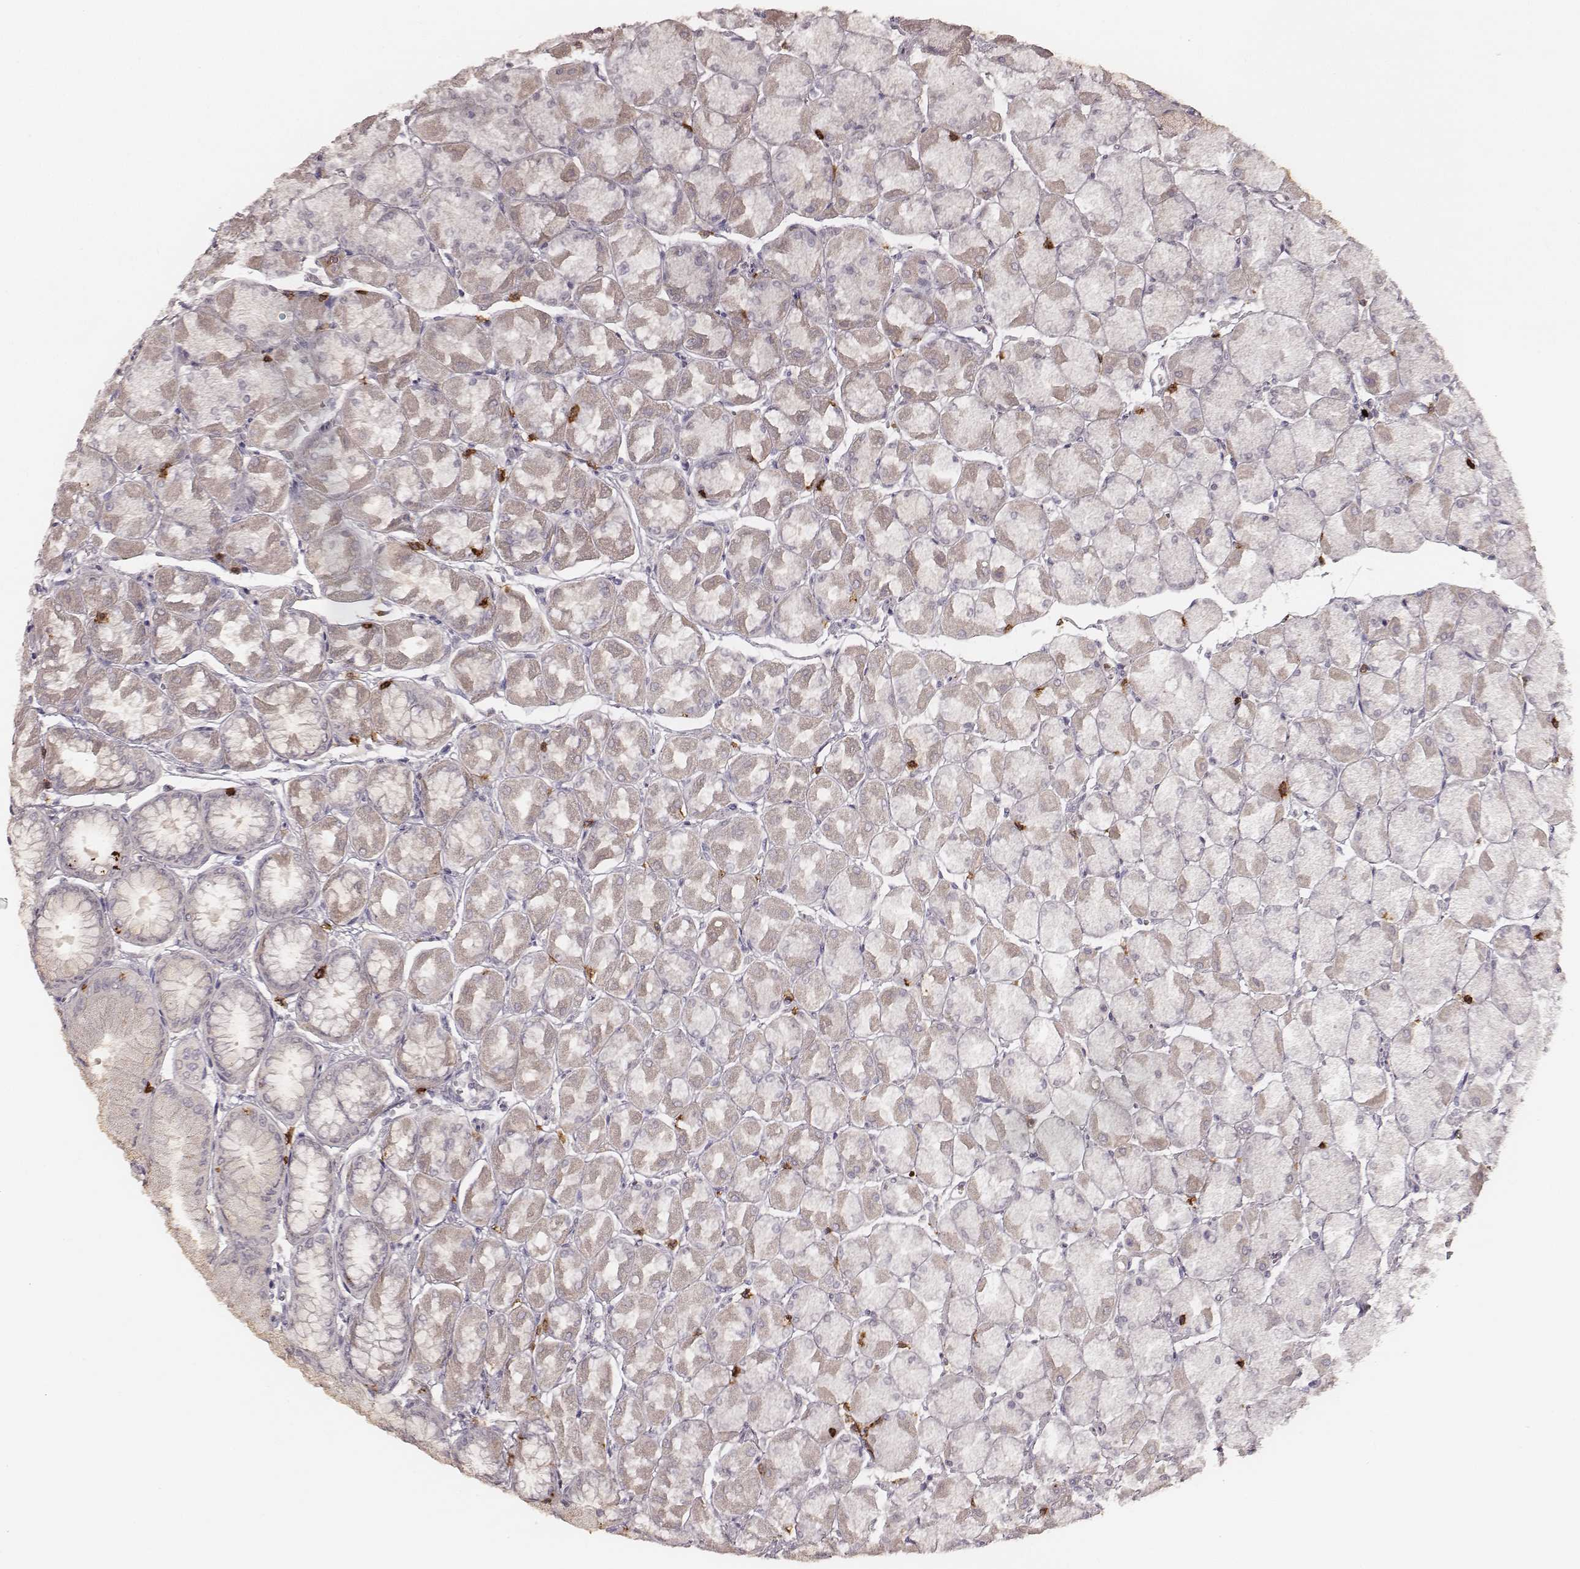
{"staining": {"intensity": "negative", "quantity": "none", "location": "none"}, "tissue": "stomach", "cell_type": "Glandular cells", "image_type": "normal", "snomed": [{"axis": "morphology", "description": "Normal tissue, NOS"}, {"axis": "topography", "description": "Stomach, upper"}], "caption": "Immunohistochemistry (IHC) of benign human stomach displays no staining in glandular cells. (DAB IHC, high magnification).", "gene": "CD8A", "patient": {"sex": "male", "age": 60}}